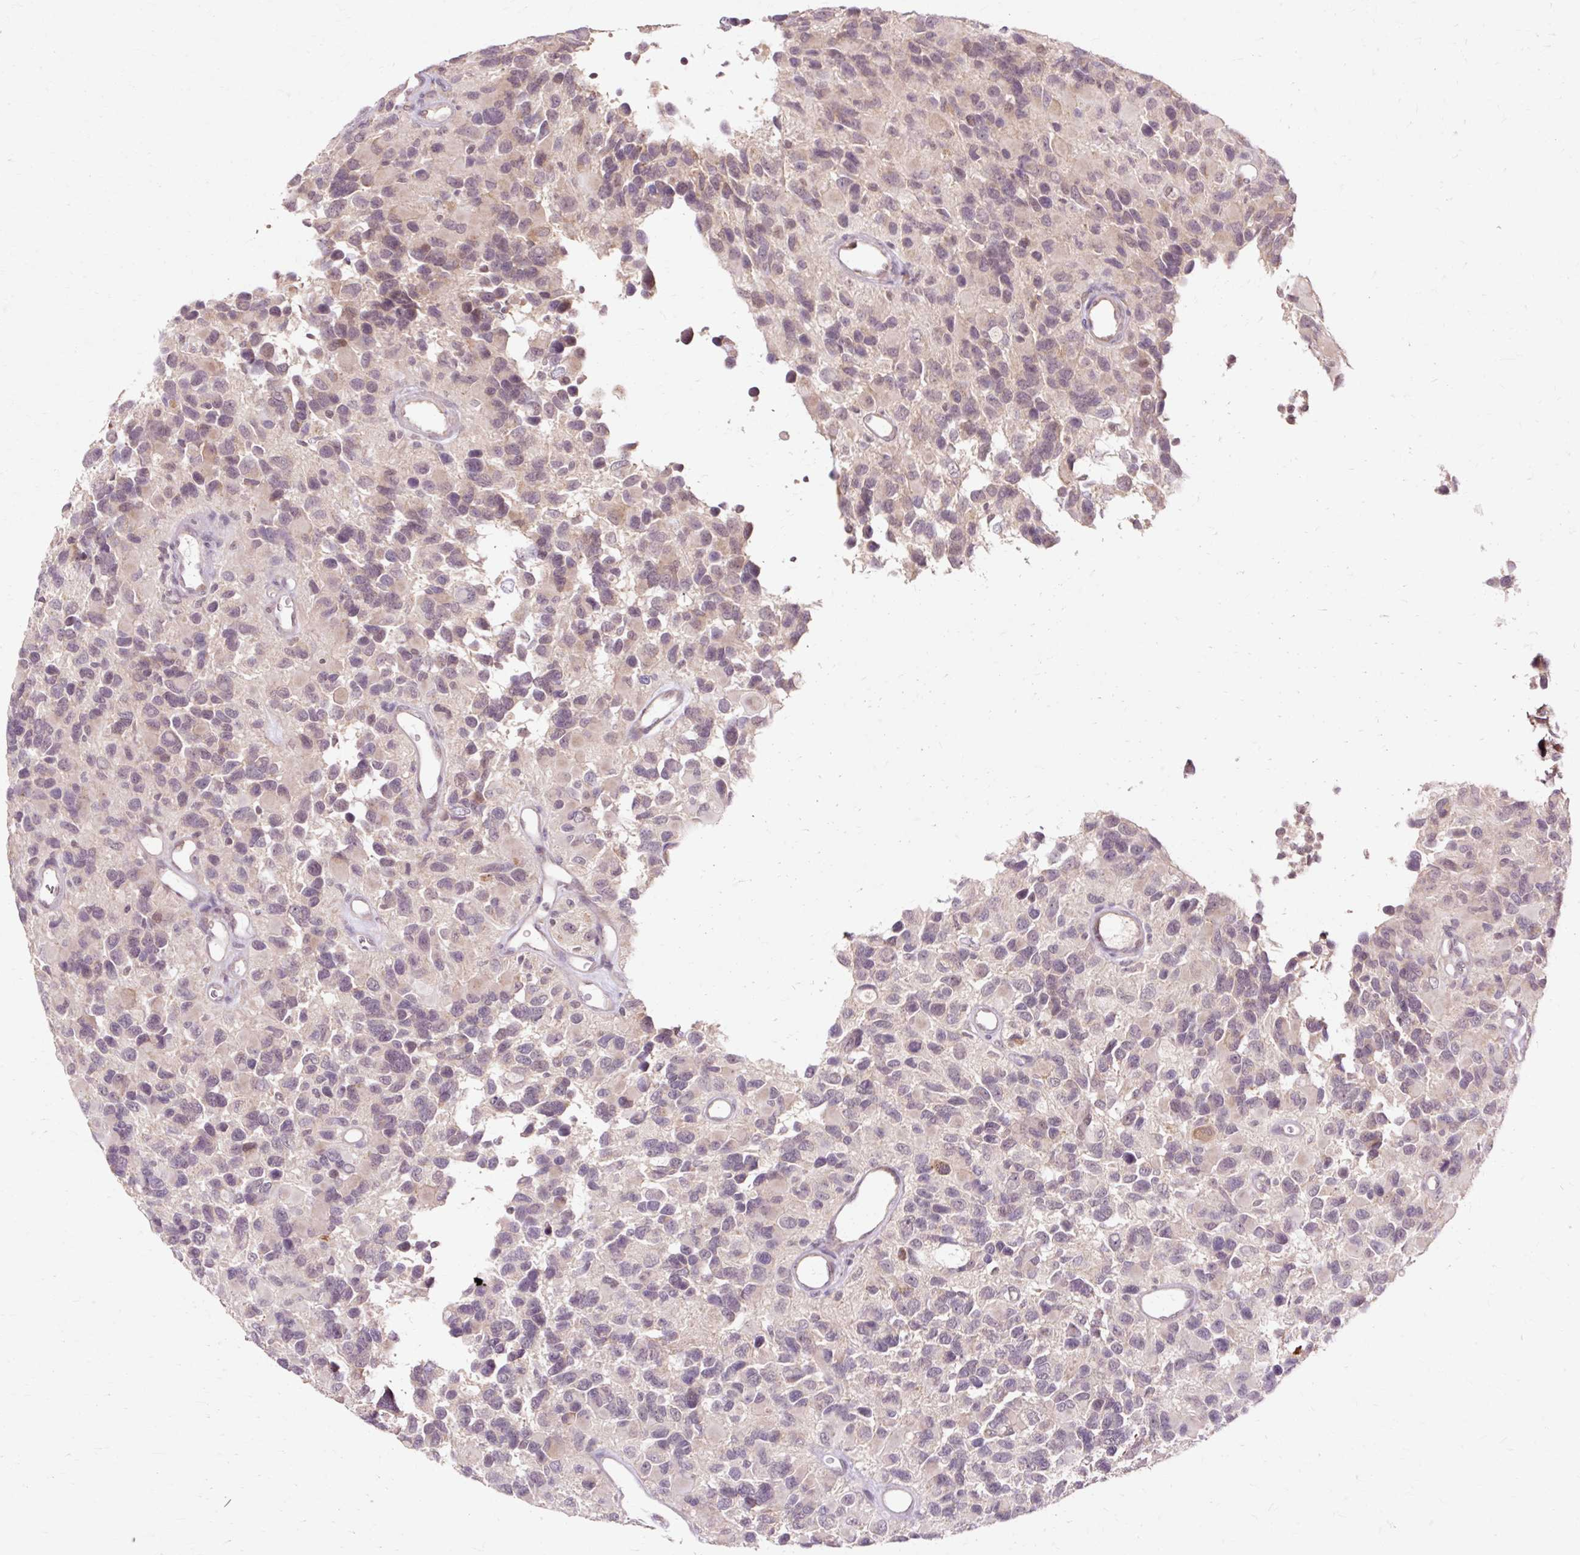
{"staining": {"intensity": "weak", "quantity": "<25%", "location": "cytoplasmic/membranous,nuclear"}, "tissue": "glioma", "cell_type": "Tumor cells", "image_type": "cancer", "snomed": [{"axis": "morphology", "description": "Glioma, malignant, High grade"}, {"axis": "topography", "description": "Brain"}], "caption": "This is a histopathology image of immunohistochemistry staining of high-grade glioma (malignant), which shows no expression in tumor cells. The staining was performed using DAB to visualize the protein expression in brown, while the nuclei were stained in blue with hematoxylin (Magnification: 20x).", "gene": "GEMIN2", "patient": {"sex": "male", "age": 77}}